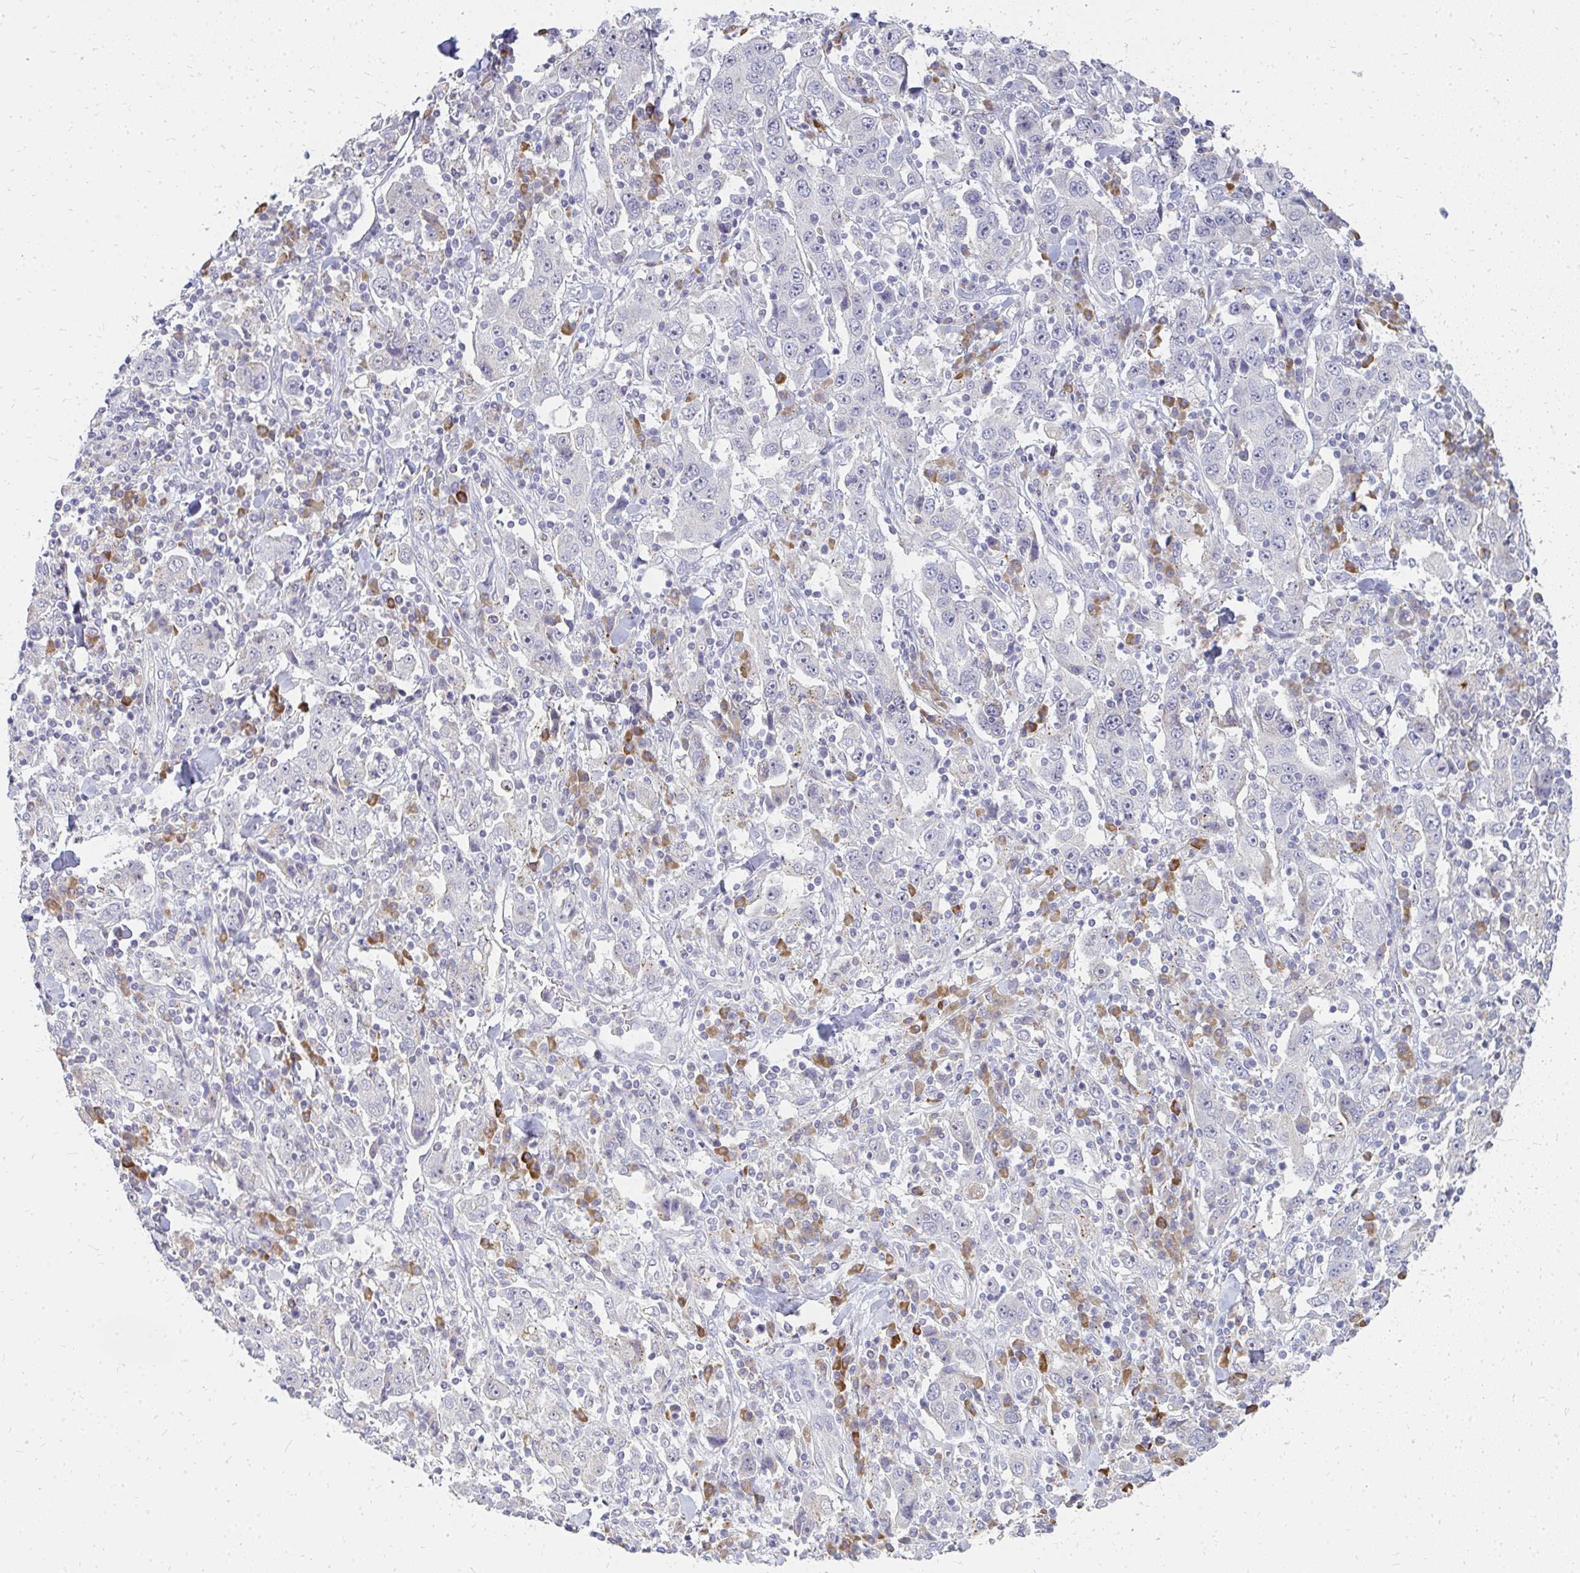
{"staining": {"intensity": "negative", "quantity": "none", "location": "none"}, "tissue": "stomach cancer", "cell_type": "Tumor cells", "image_type": "cancer", "snomed": [{"axis": "morphology", "description": "Normal tissue, NOS"}, {"axis": "morphology", "description": "Adenocarcinoma, NOS"}, {"axis": "topography", "description": "Stomach, upper"}, {"axis": "topography", "description": "Stomach"}], "caption": "This micrograph is of adenocarcinoma (stomach) stained with IHC to label a protein in brown with the nuclei are counter-stained blue. There is no expression in tumor cells. Brightfield microscopy of IHC stained with DAB (brown) and hematoxylin (blue), captured at high magnification.", "gene": "FAM9A", "patient": {"sex": "male", "age": 59}}